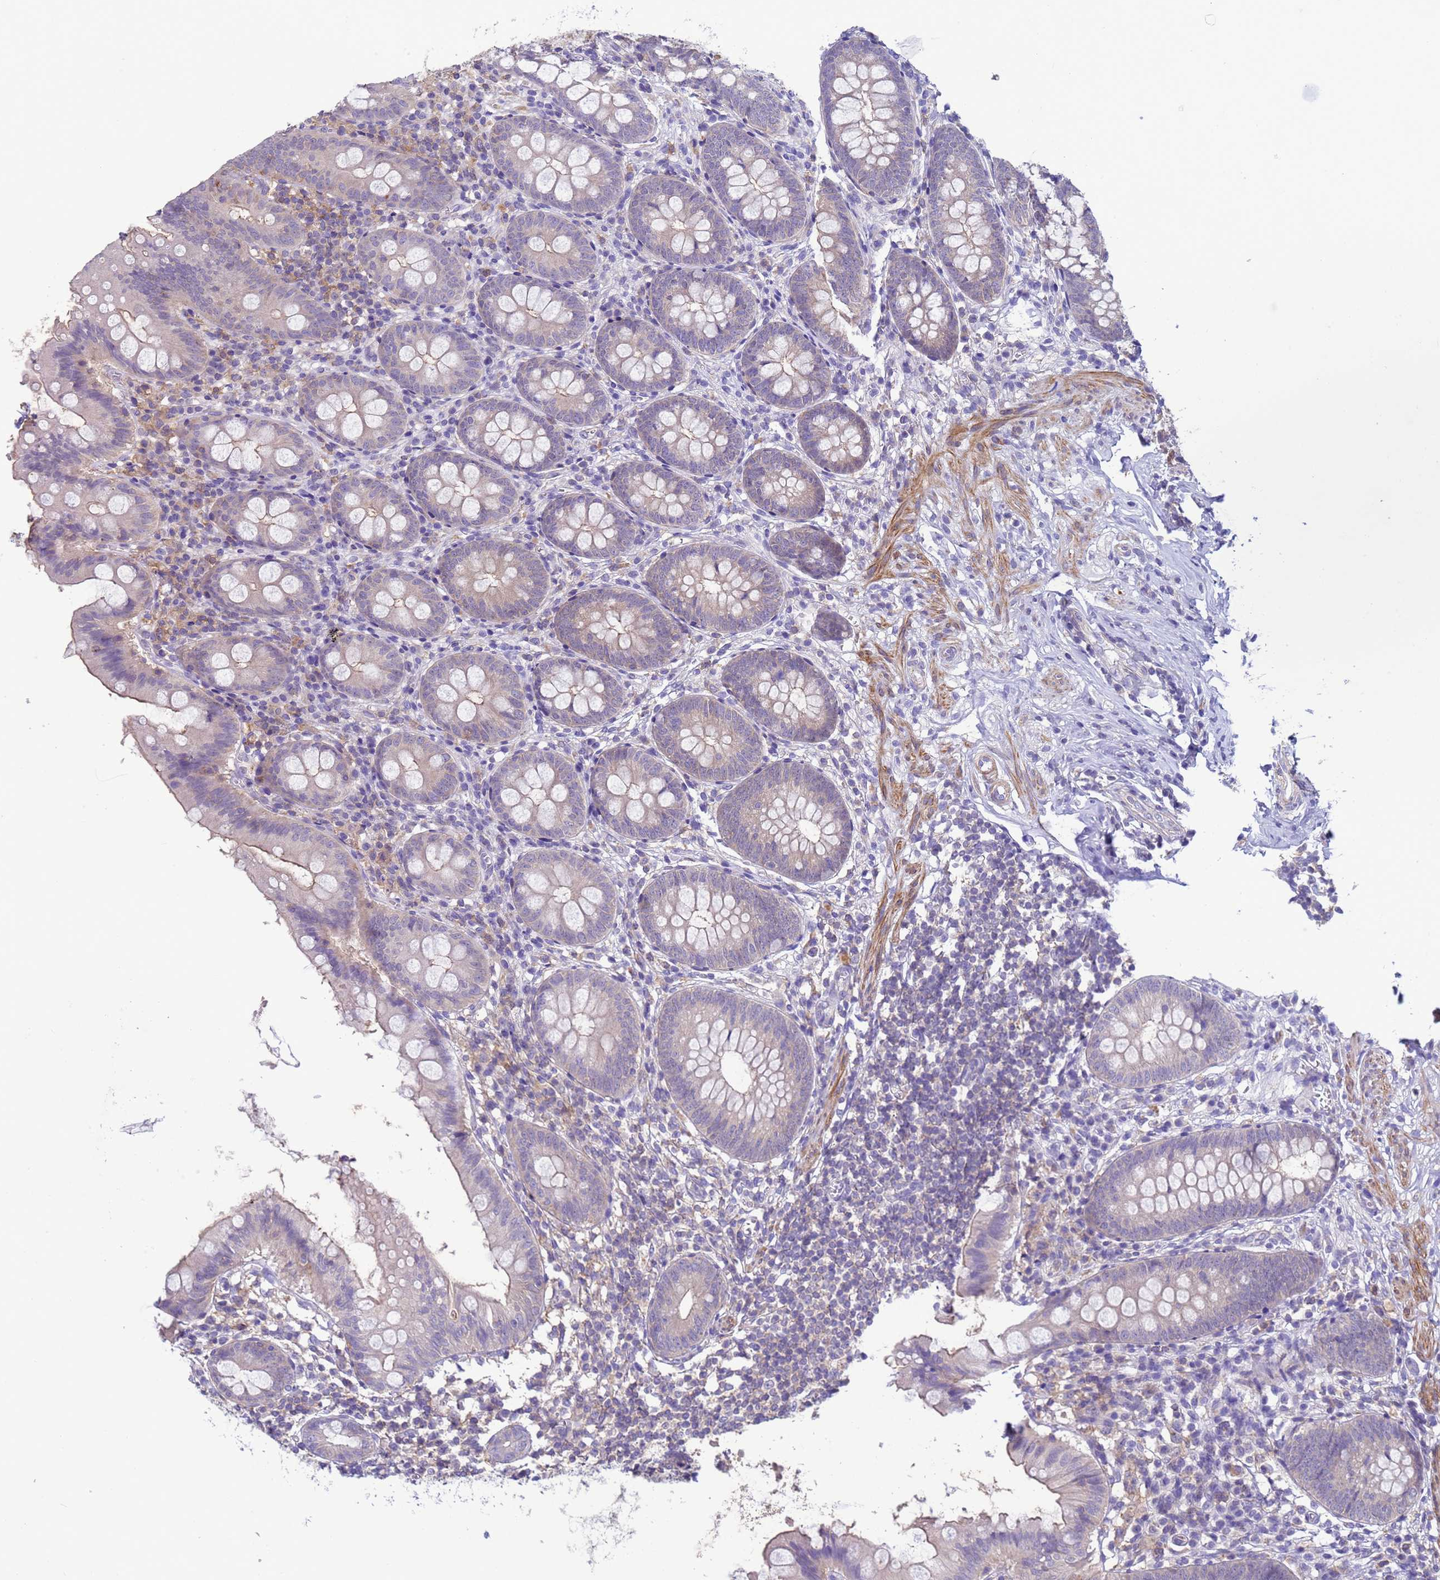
{"staining": {"intensity": "weak", "quantity": "<25%", "location": "cytoplasmic/membranous"}, "tissue": "appendix", "cell_type": "Glandular cells", "image_type": "normal", "snomed": [{"axis": "morphology", "description": "Normal tissue, NOS"}, {"axis": "topography", "description": "Appendix"}], "caption": "Glandular cells are negative for protein expression in benign human appendix. Brightfield microscopy of IHC stained with DAB (brown) and hematoxylin (blue), captured at high magnification.", "gene": "KLHL13", "patient": {"sex": "female", "age": 51}}